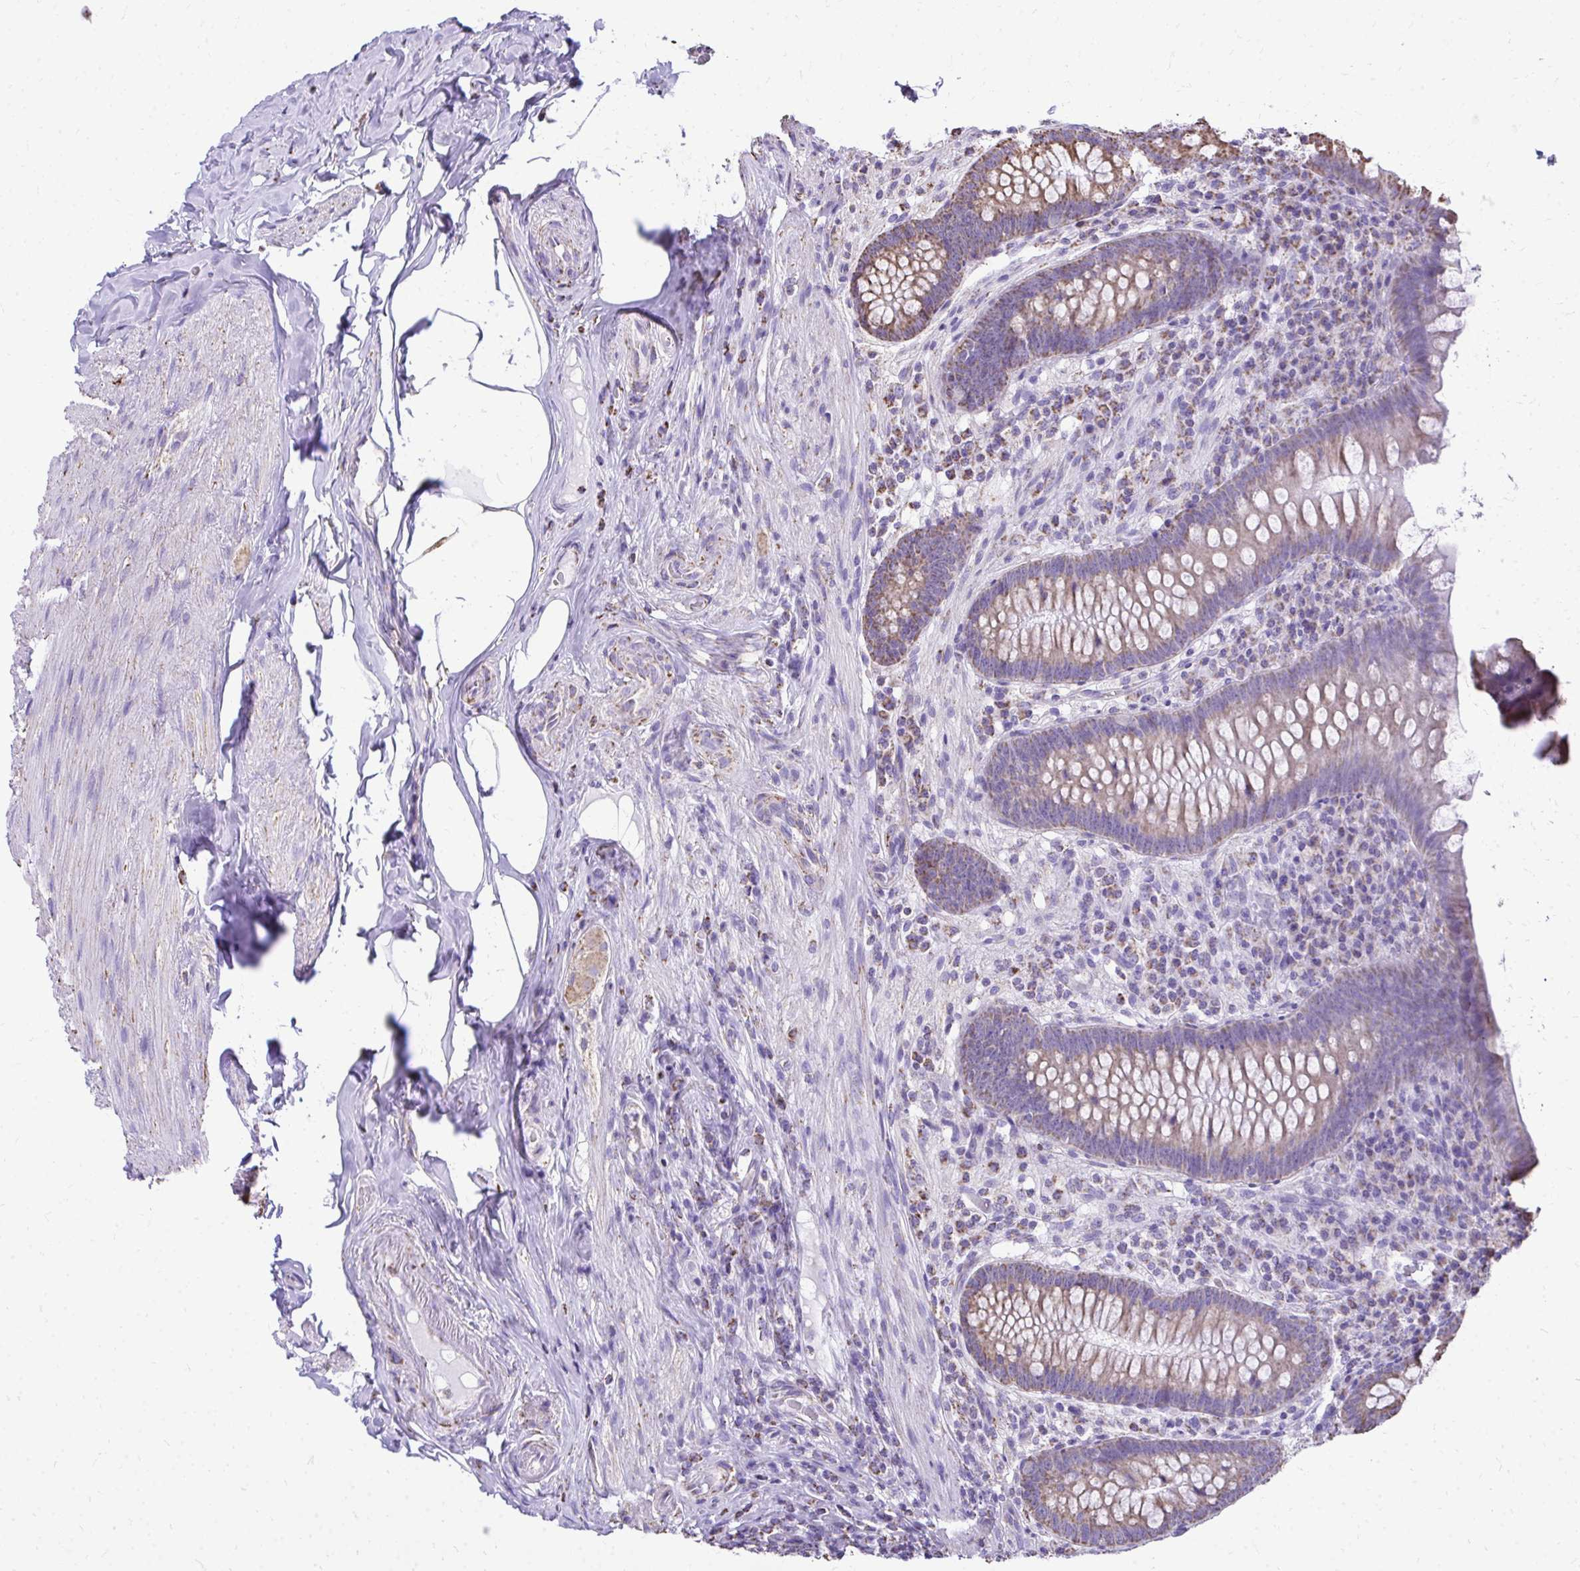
{"staining": {"intensity": "moderate", "quantity": ">75%", "location": "cytoplasmic/membranous"}, "tissue": "appendix", "cell_type": "Glandular cells", "image_type": "normal", "snomed": [{"axis": "morphology", "description": "Normal tissue, NOS"}, {"axis": "topography", "description": "Appendix"}], "caption": "Immunohistochemical staining of benign human appendix exhibits >75% levels of moderate cytoplasmic/membranous protein staining in approximately >75% of glandular cells.", "gene": "MPZL2", "patient": {"sex": "male", "age": 71}}